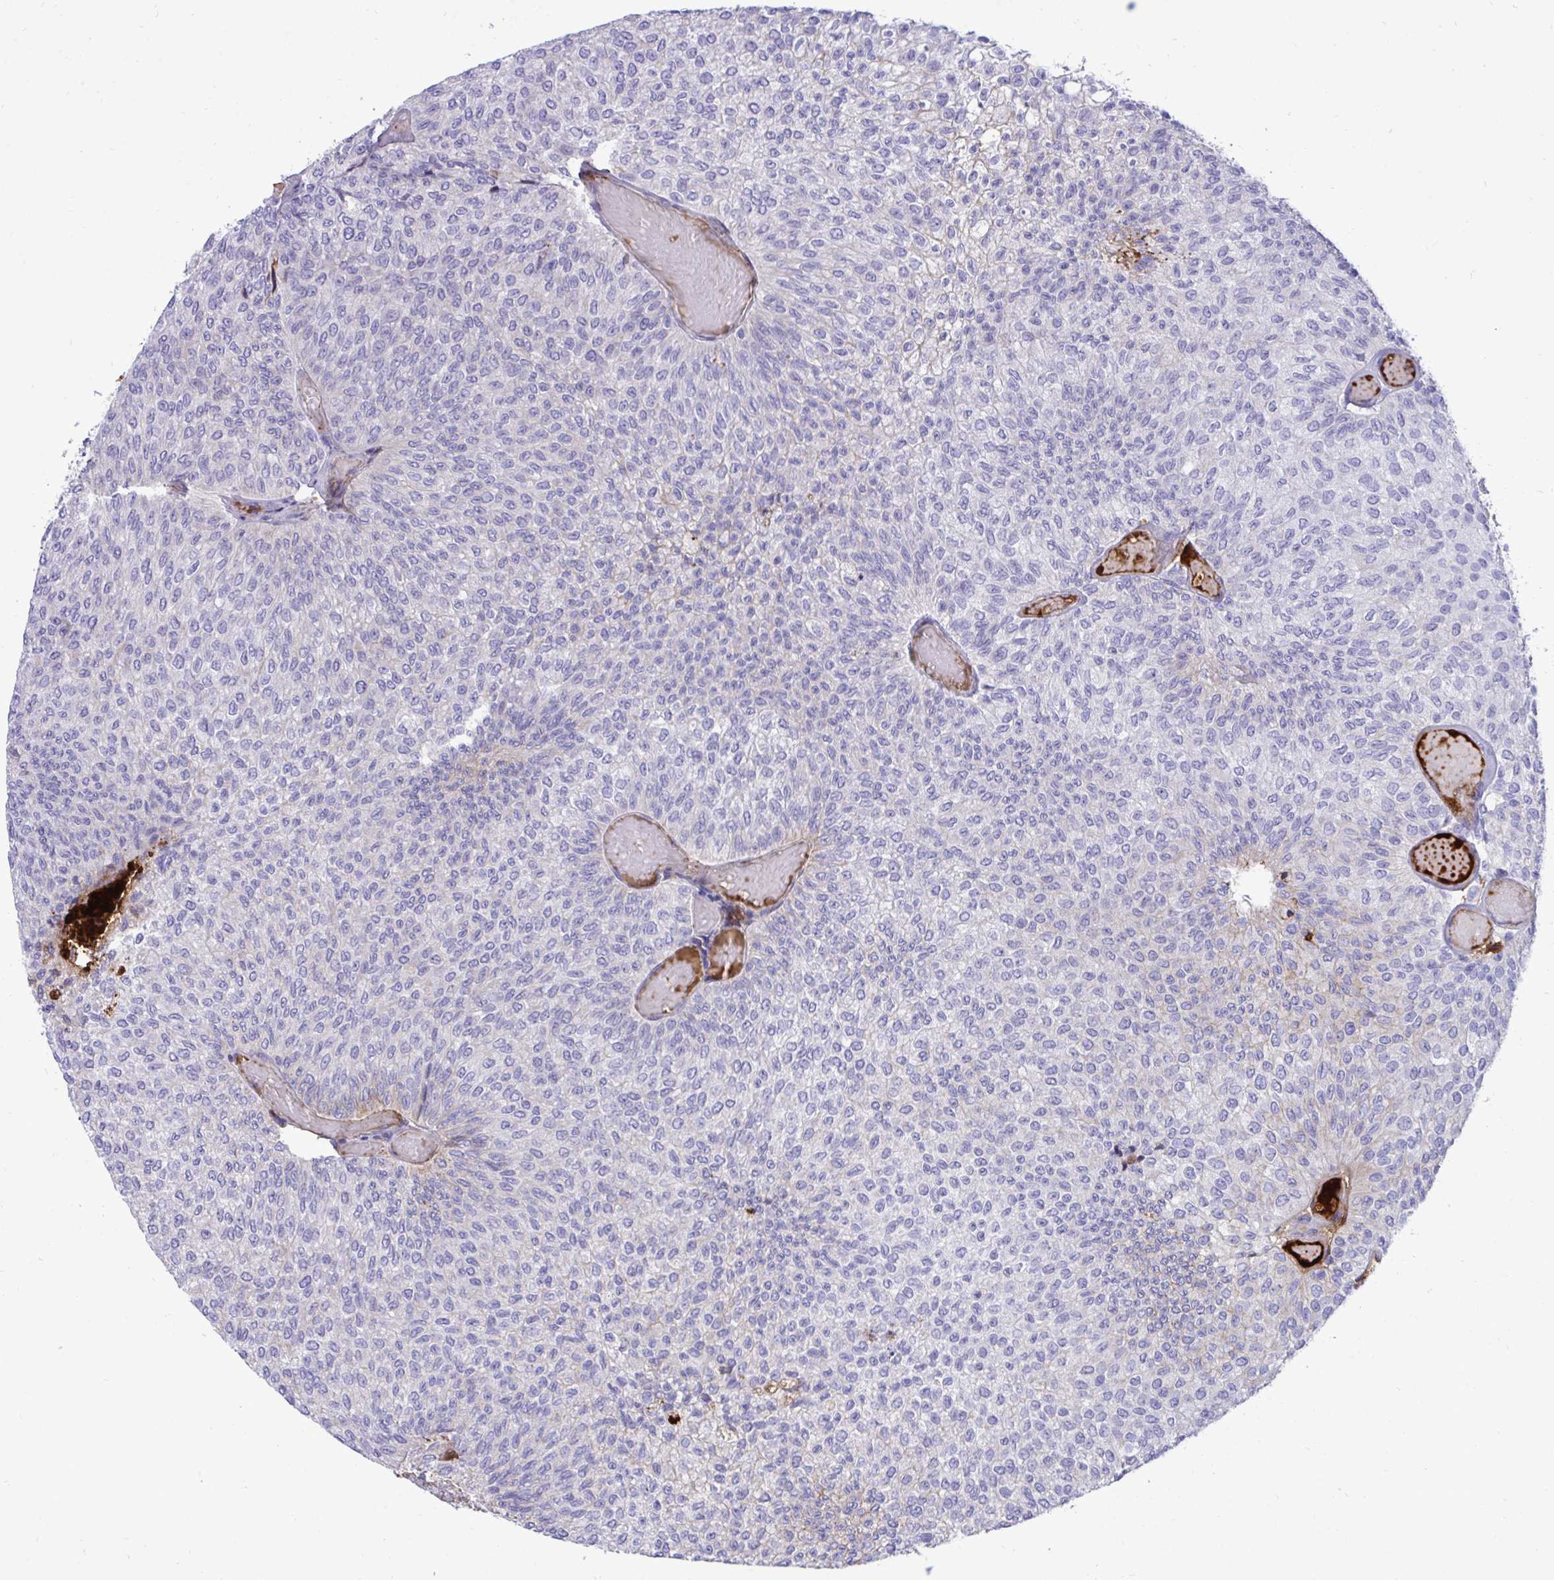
{"staining": {"intensity": "weak", "quantity": "<25%", "location": "cytoplasmic/membranous"}, "tissue": "urothelial cancer", "cell_type": "Tumor cells", "image_type": "cancer", "snomed": [{"axis": "morphology", "description": "Urothelial carcinoma, Low grade"}, {"axis": "topography", "description": "Urinary bladder"}], "caption": "A photomicrograph of urothelial cancer stained for a protein exhibits no brown staining in tumor cells.", "gene": "F2", "patient": {"sex": "male", "age": 78}}